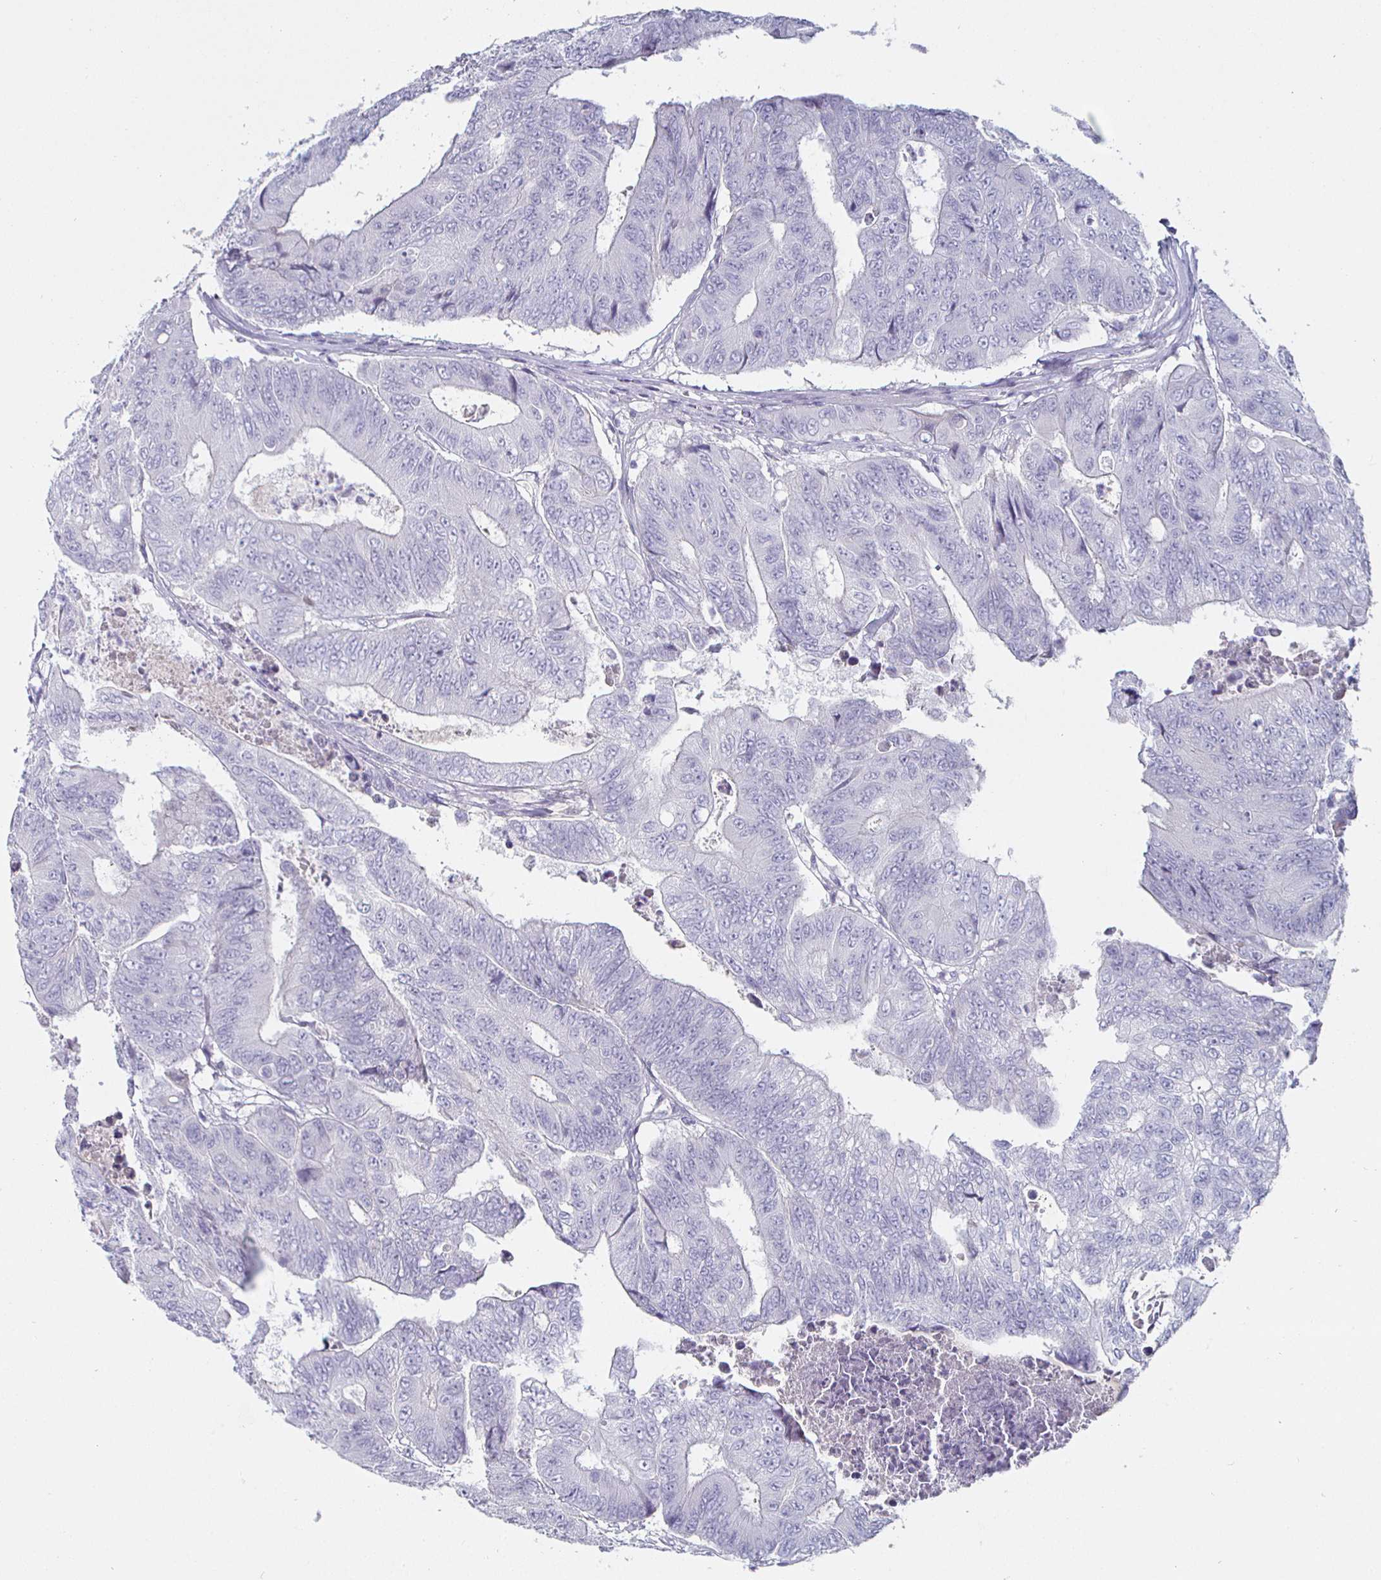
{"staining": {"intensity": "negative", "quantity": "none", "location": "none"}, "tissue": "colorectal cancer", "cell_type": "Tumor cells", "image_type": "cancer", "snomed": [{"axis": "morphology", "description": "Adenocarcinoma, NOS"}, {"axis": "topography", "description": "Colon"}], "caption": "Human colorectal adenocarcinoma stained for a protein using immunohistochemistry demonstrates no staining in tumor cells.", "gene": "ENPP1", "patient": {"sex": "female", "age": 48}}